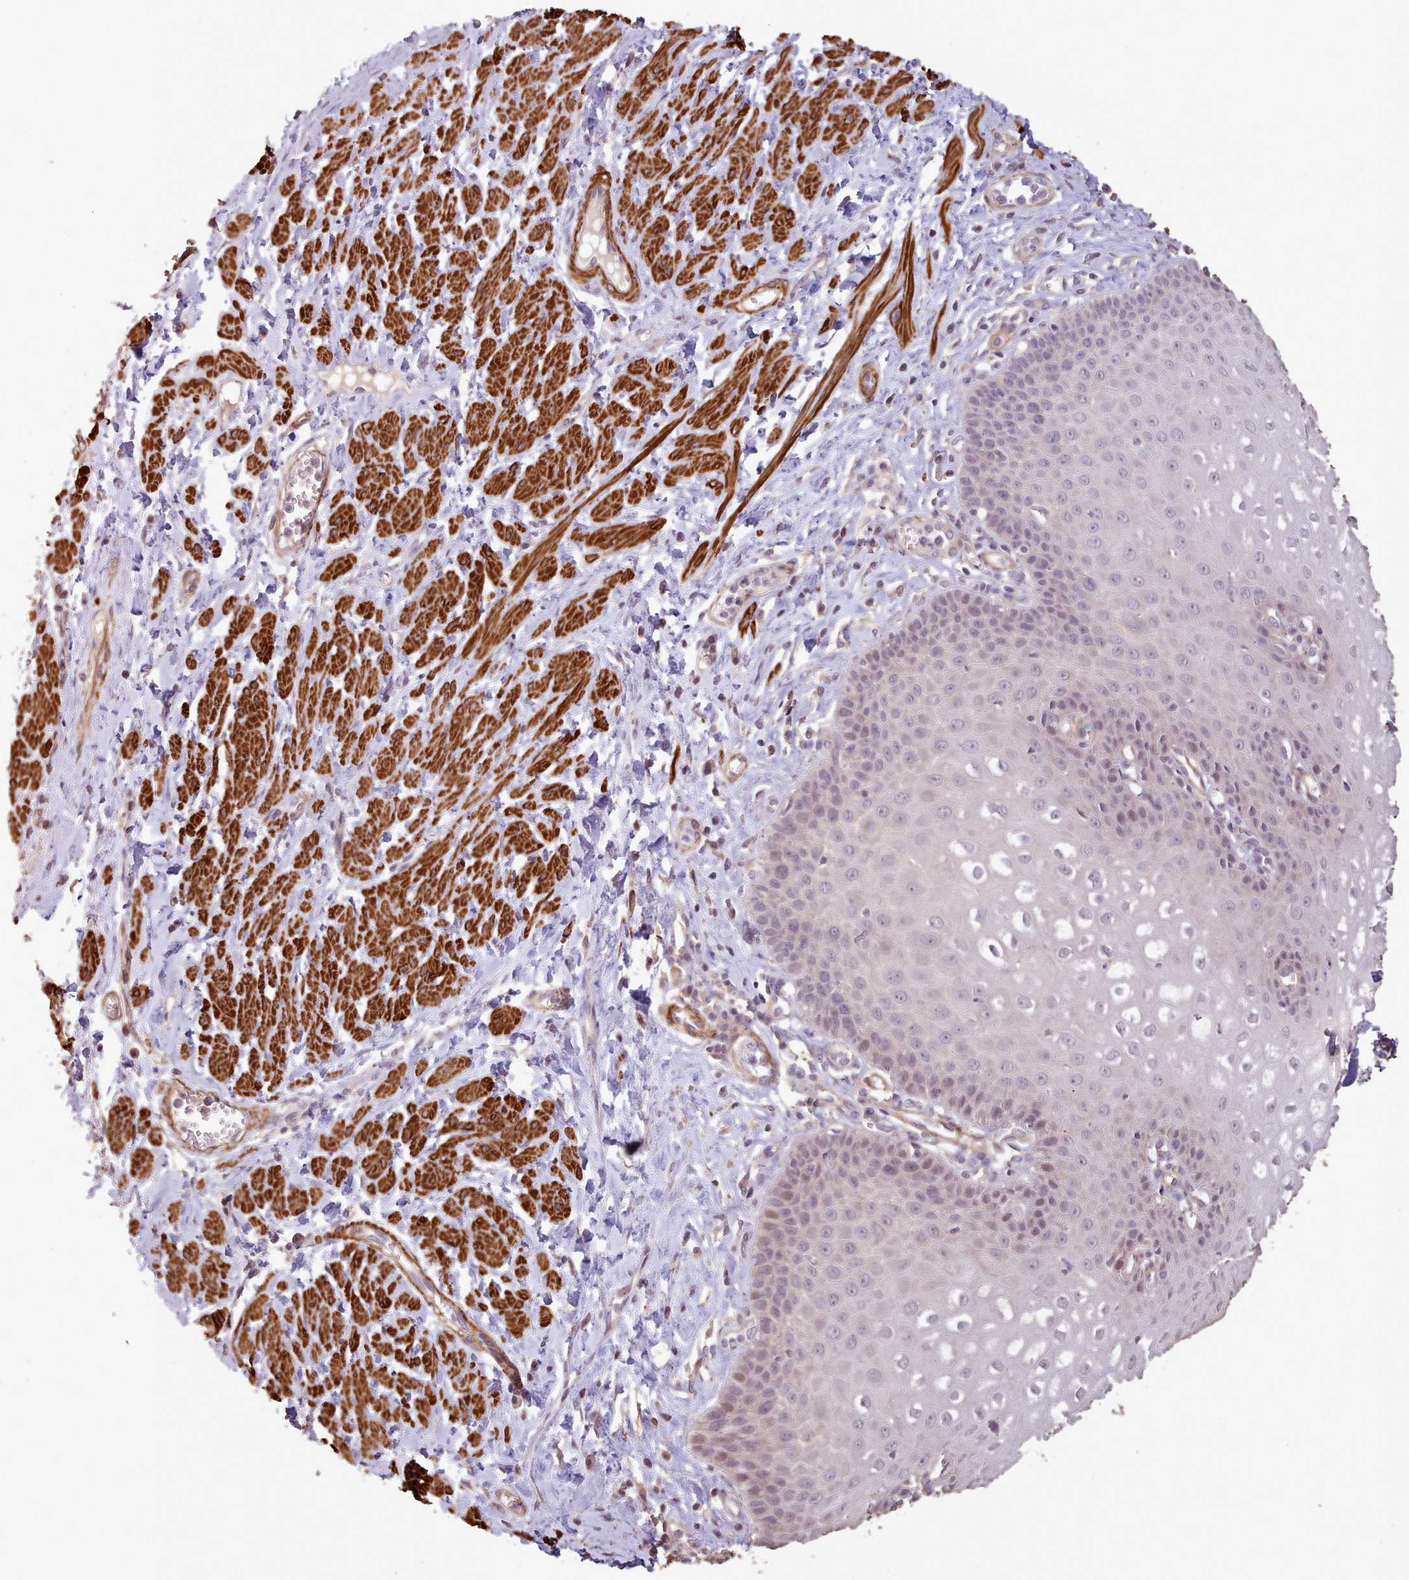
{"staining": {"intensity": "weak", "quantity": "<25%", "location": "nuclear"}, "tissue": "esophagus", "cell_type": "Squamous epithelial cells", "image_type": "normal", "snomed": [{"axis": "morphology", "description": "Normal tissue, NOS"}, {"axis": "topography", "description": "Esophagus"}], "caption": "Protein analysis of unremarkable esophagus exhibits no significant expression in squamous epithelial cells.", "gene": "NLRC4", "patient": {"sex": "male", "age": 67}}